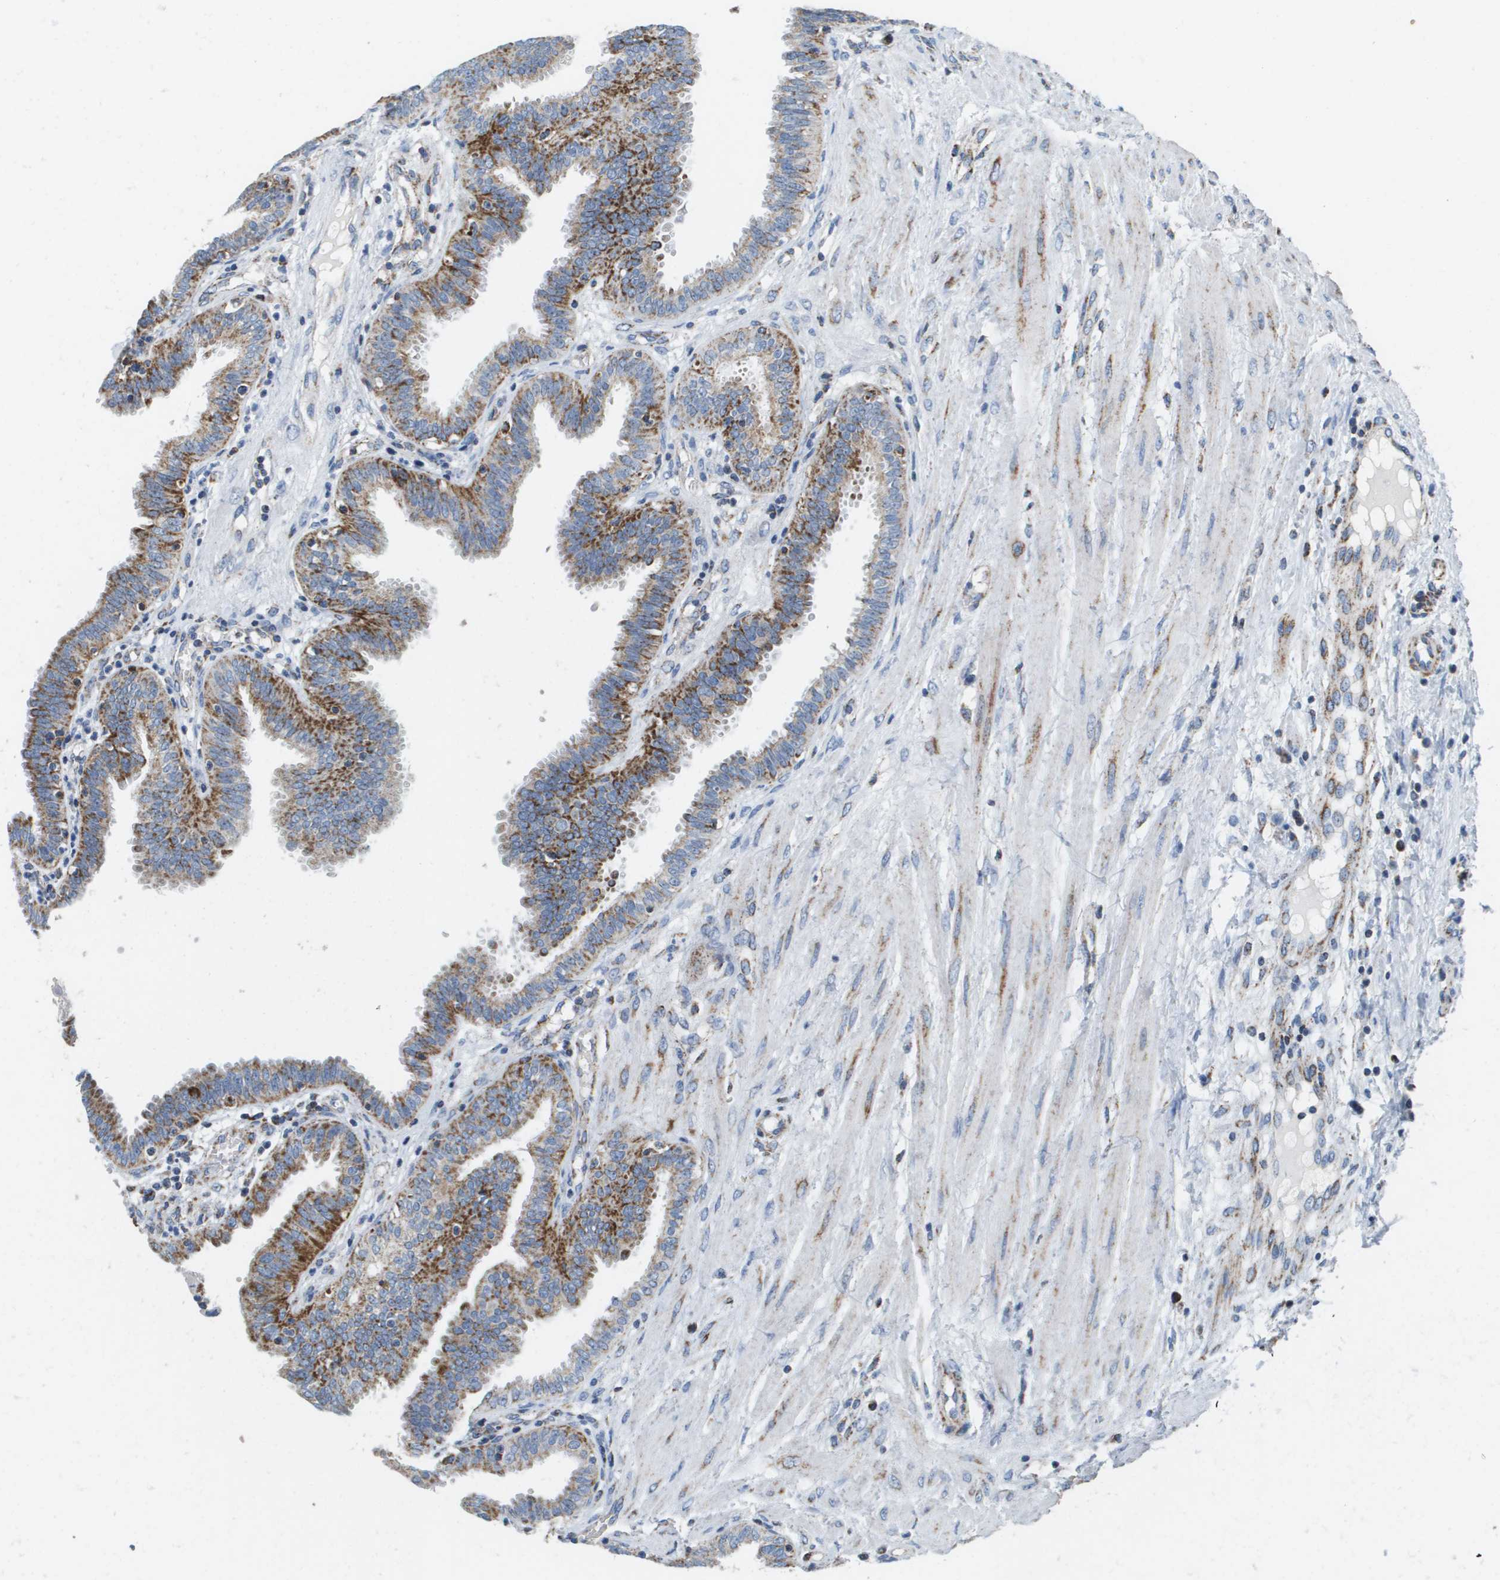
{"staining": {"intensity": "strong", "quantity": "25%-75%", "location": "cytoplasmic/membranous"}, "tissue": "fallopian tube", "cell_type": "Glandular cells", "image_type": "normal", "snomed": [{"axis": "morphology", "description": "Normal tissue, NOS"}, {"axis": "topography", "description": "Fallopian tube"}], "caption": "Glandular cells display high levels of strong cytoplasmic/membranous expression in approximately 25%-75% of cells in normal human fallopian tube. The staining was performed using DAB, with brown indicating positive protein expression. Nuclei are stained blue with hematoxylin.", "gene": "ATP5F1B", "patient": {"sex": "female", "age": 32}}